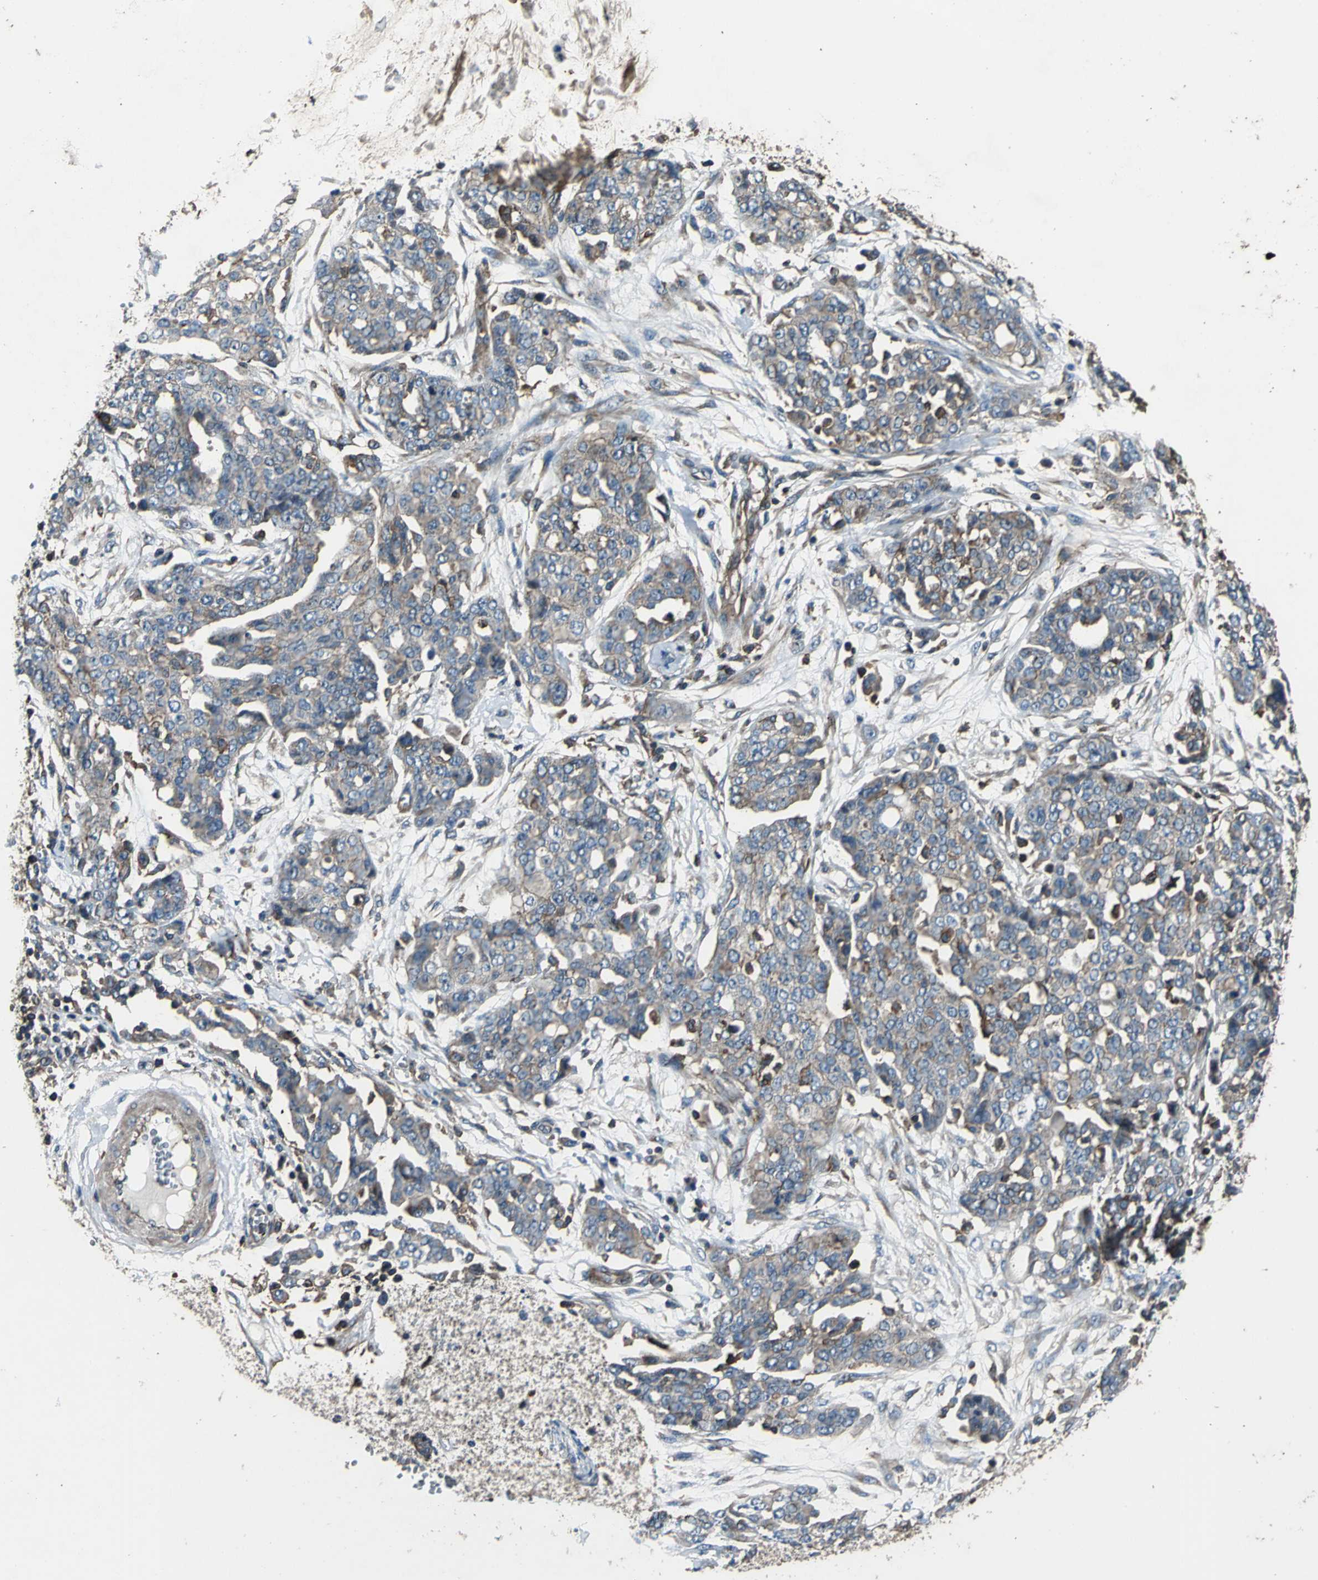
{"staining": {"intensity": "moderate", "quantity": ">75%", "location": "cytoplasmic/membranous"}, "tissue": "ovarian cancer", "cell_type": "Tumor cells", "image_type": "cancer", "snomed": [{"axis": "morphology", "description": "Cystadenocarcinoma, serous, NOS"}, {"axis": "topography", "description": "Soft tissue"}, {"axis": "topography", "description": "Ovary"}], "caption": "Immunohistochemistry (IHC) histopathology image of neoplastic tissue: human ovarian cancer stained using immunohistochemistry reveals medium levels of moderate protein expression localized specifically in the cytoplasmic/membranous of tumor cells, appearing as a cytoplasmic/membranous brown color.", "gene": "PARVA", "patient": {"sex": "female", "age": 57}}